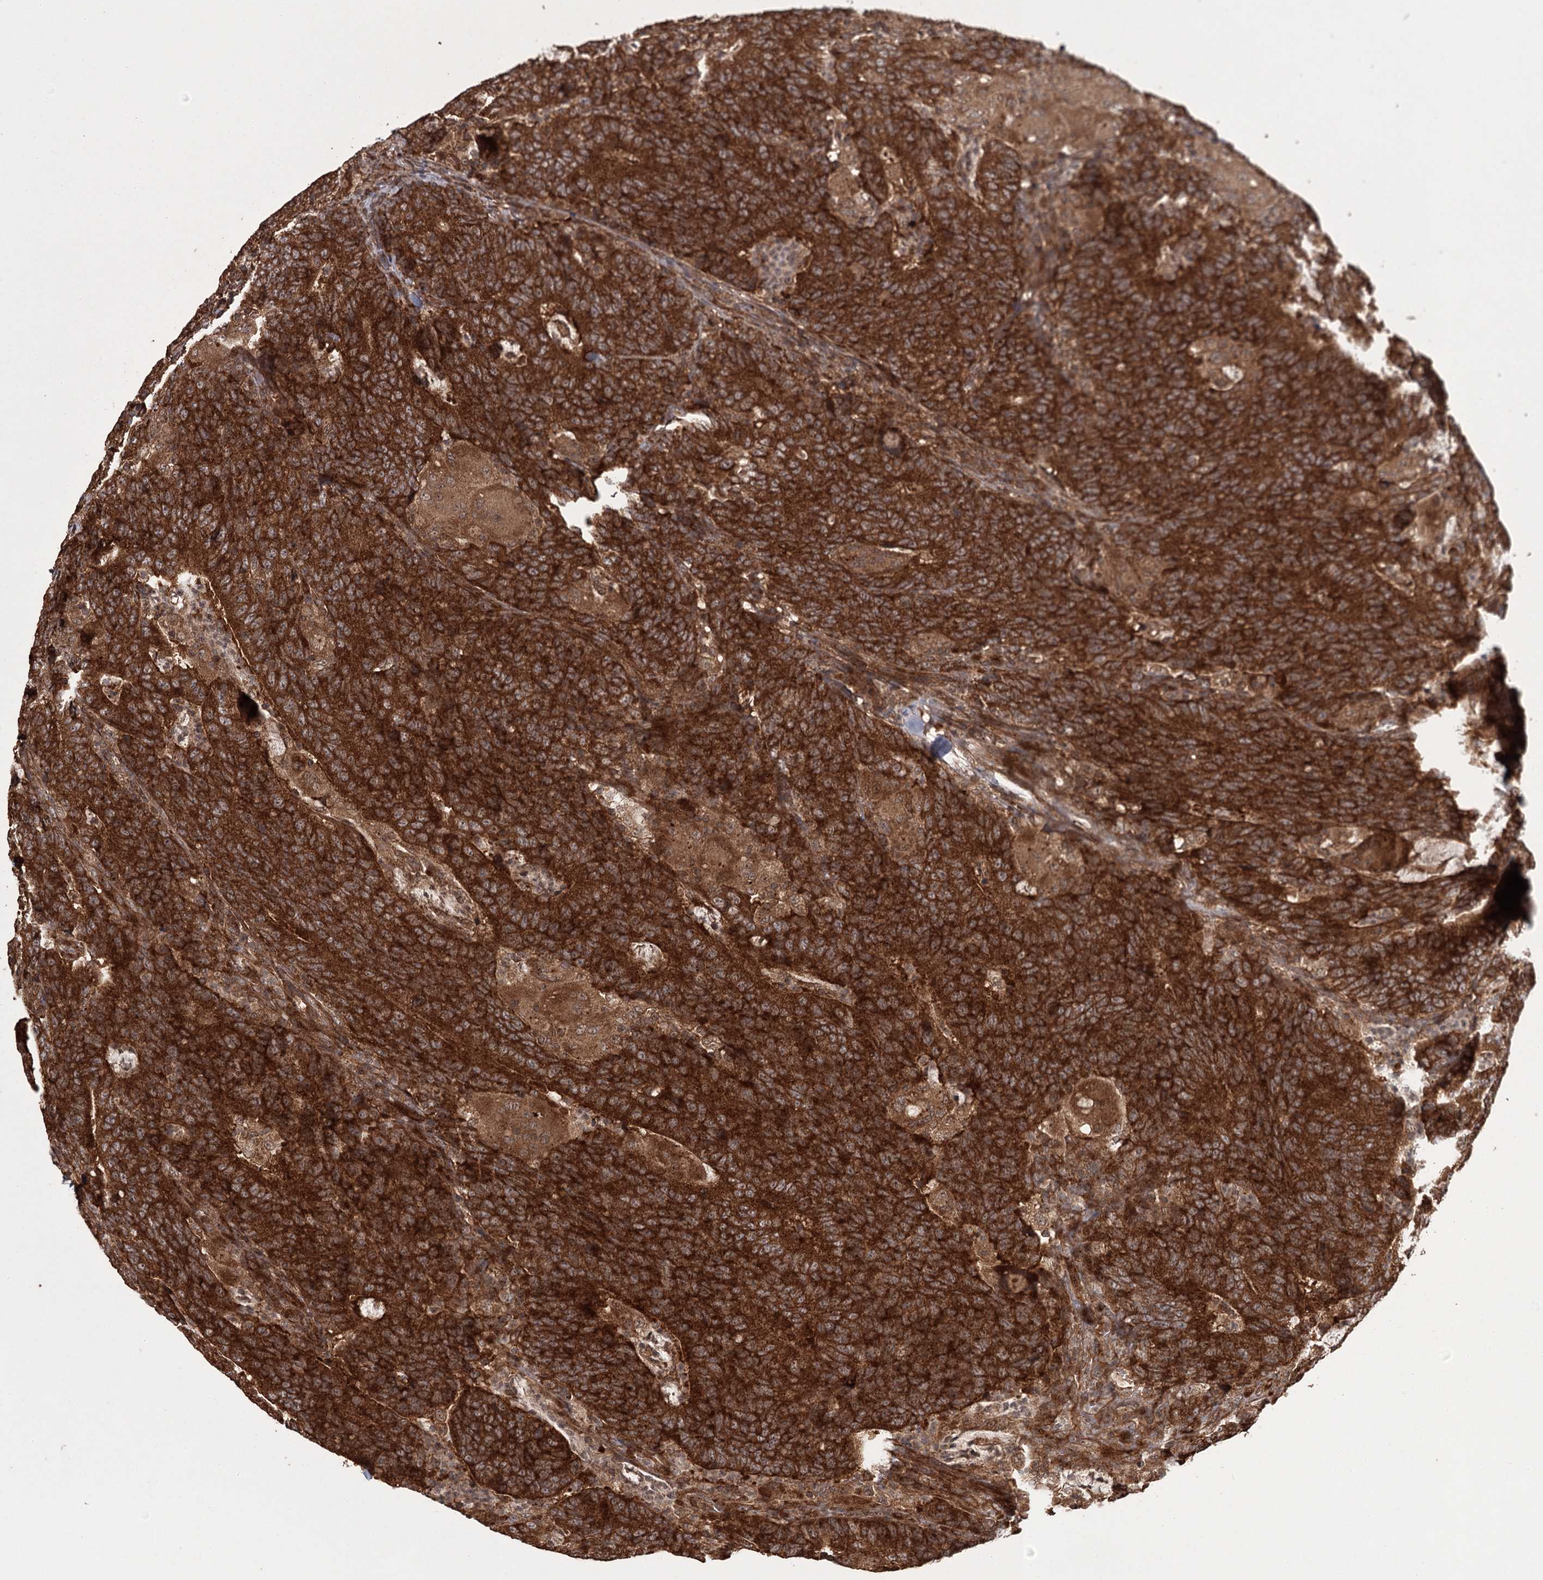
{"staining": {"intensity": "strong", "quantity": ">75%", "location": "cytoplasmic/membranous"}, "tissue": "colorectal cancer", "cell_type": "Tumor cells", "image_type": "cancer", "snomed": [{"axis": "morphology", "description": "Normal tissue, NOS"}, {"axis": "morphology", "description": "Adenocarcinoma, NOS"}, {"axis": "topography", "description": "Colon"}], "caption": "This micrograph demonstrates IHC staining of human colorectal cancer, with high strong cytoplasmic/membranous staining in approximately >75% of tumor cells.", "gene": "RPAP3", "patient": {"sex": "female", "age": 75}}